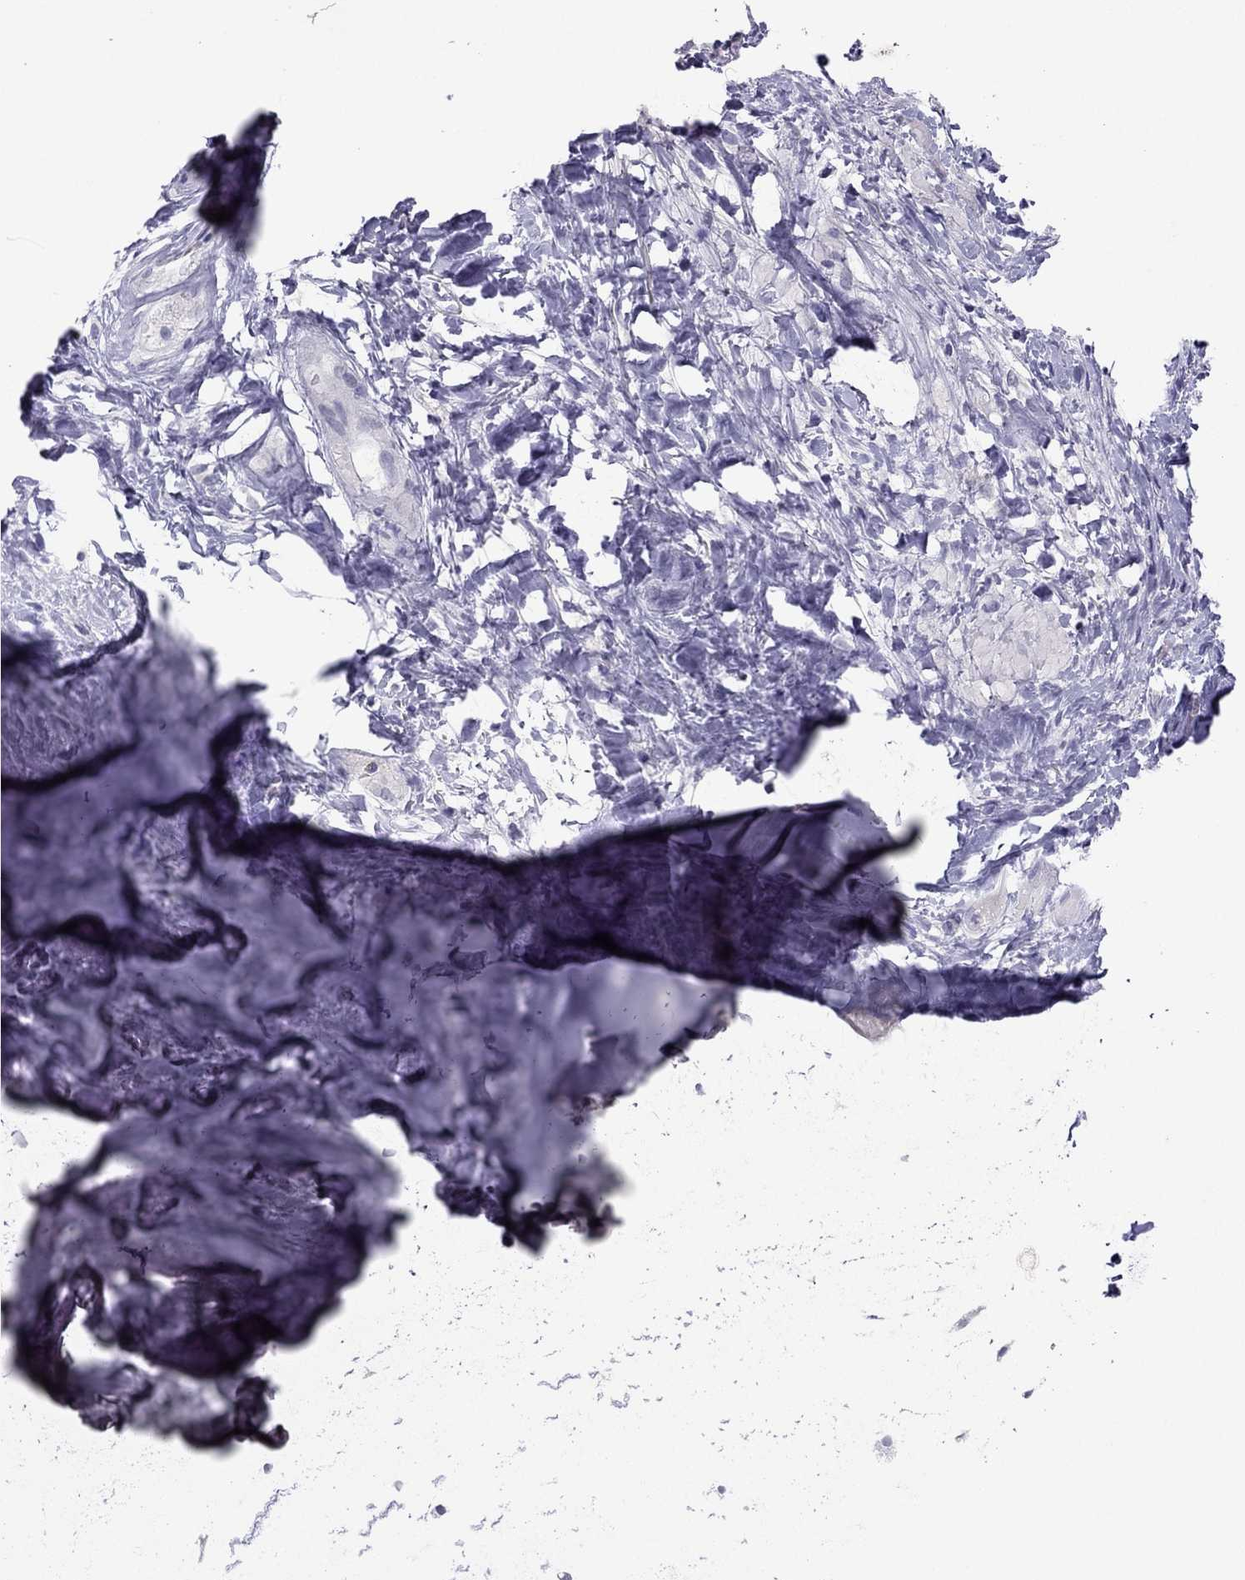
{"staining": {"intensity": "negative", "quantity": "none", "location": "none"}, "tissue": "soft tissue", "cell_type": "Chondrocytes", "image_type": "normal", "snomed": [{"axis": "morphology", "description": "Normal tissue, NOS"}, {"axis": "topography", "description": "Cartilage tissue"}], "caption": "DAB immunohistochemical staining of normal soft tissue displays no significant staining in chondrocytes. The staining was performed using DAB to visualize the protein expression in brown, while the nuclei were stained in blue with hematoxylin (Magnification: 20x).", "gene": "RGS8", "patient": {"sex": "male", "age": 62}}